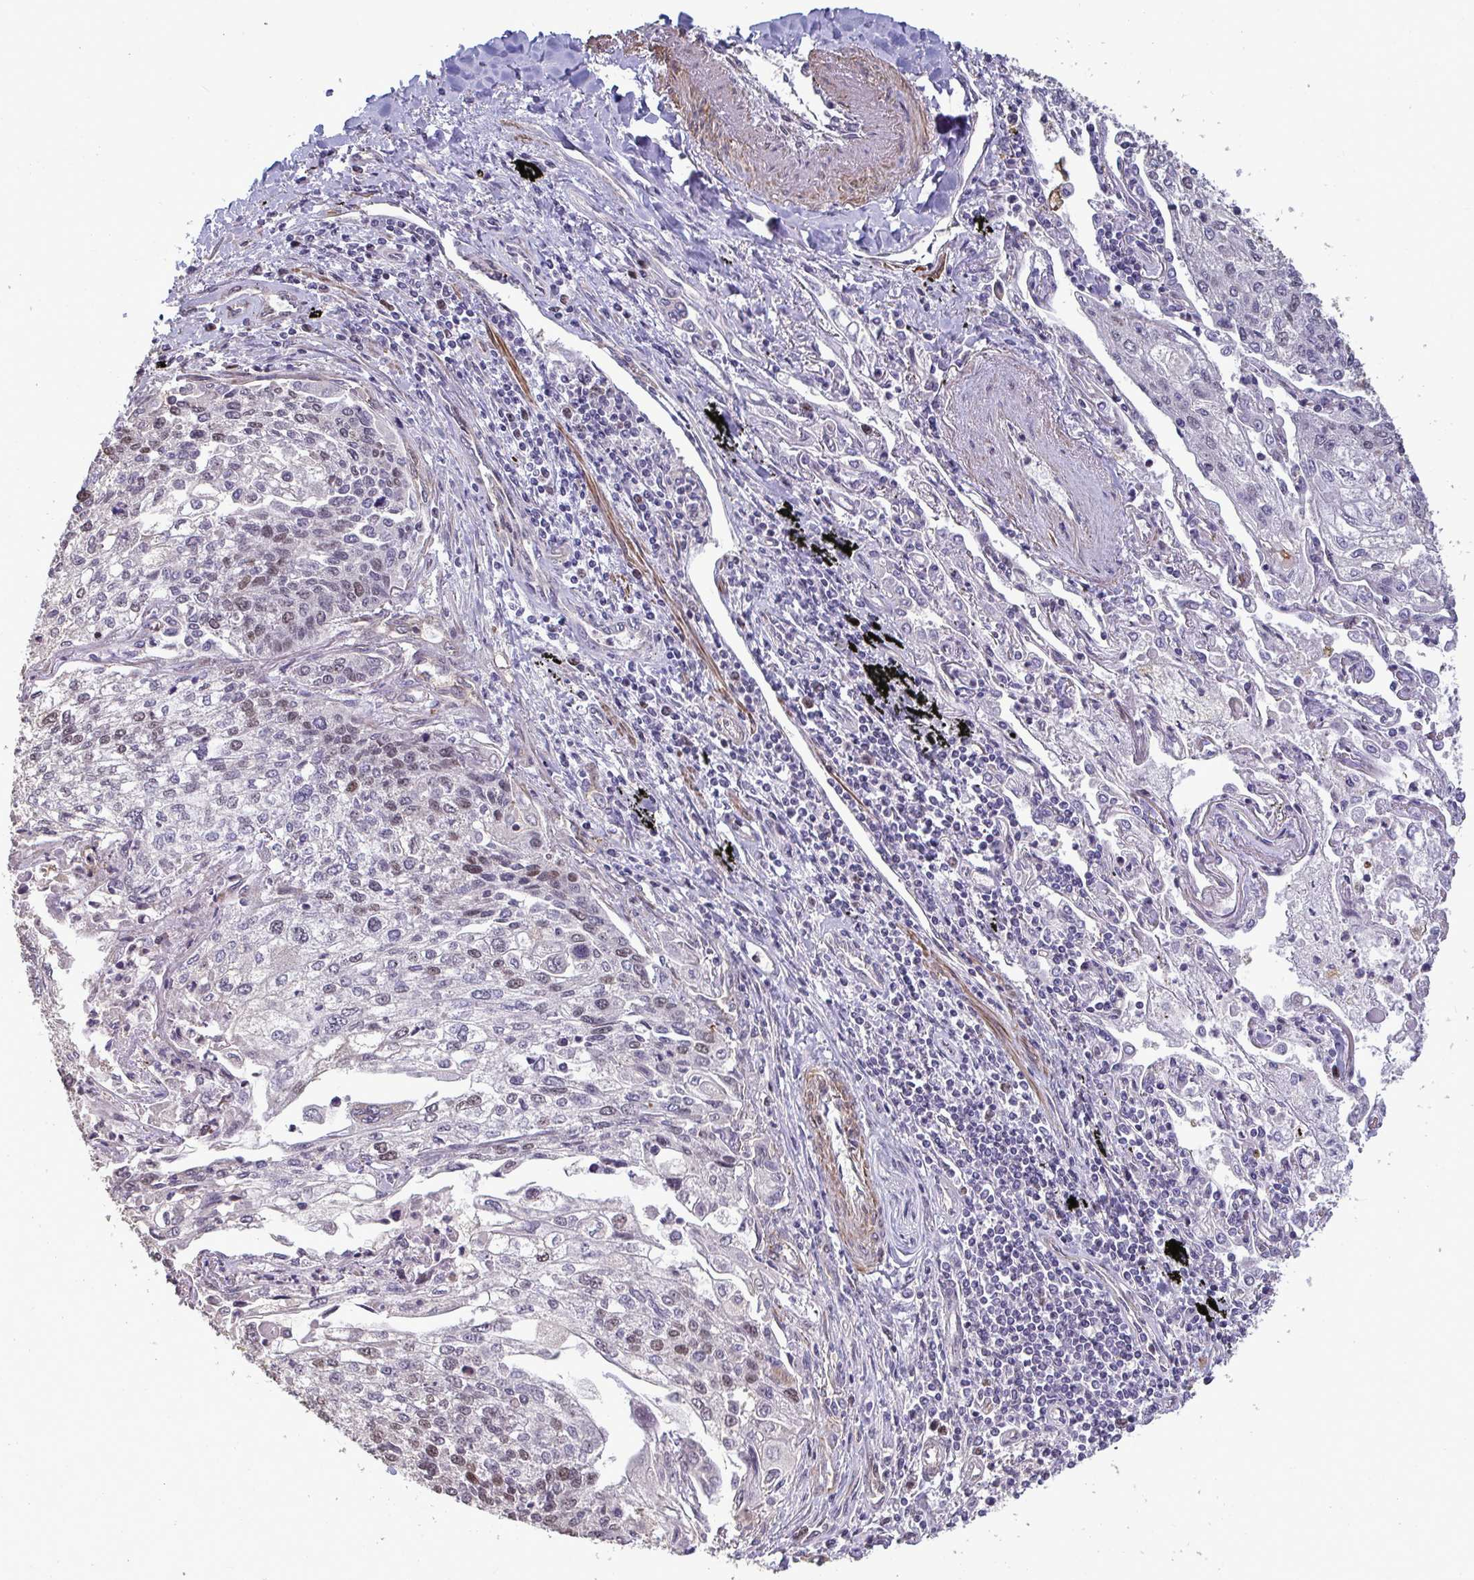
{"staining": {"intensity": "moderate", "quantity": "25%-75%", "location": "nuclear"}, "tissue": "lung cancer", "cell_type": "Tumor cells", "image_type": "cancer", "snomed": [{"axis": "morphology", "description": "Squamous cell carcinoma, NOS"}, {"axis": "topography", "description": "Lung"}], "caption": "A brown stain shows moderate nuclear expression of a protein in human lung cancer tumor cells.", "gene": "IPO5", "patient": {"sex": "male", "age": 74}}